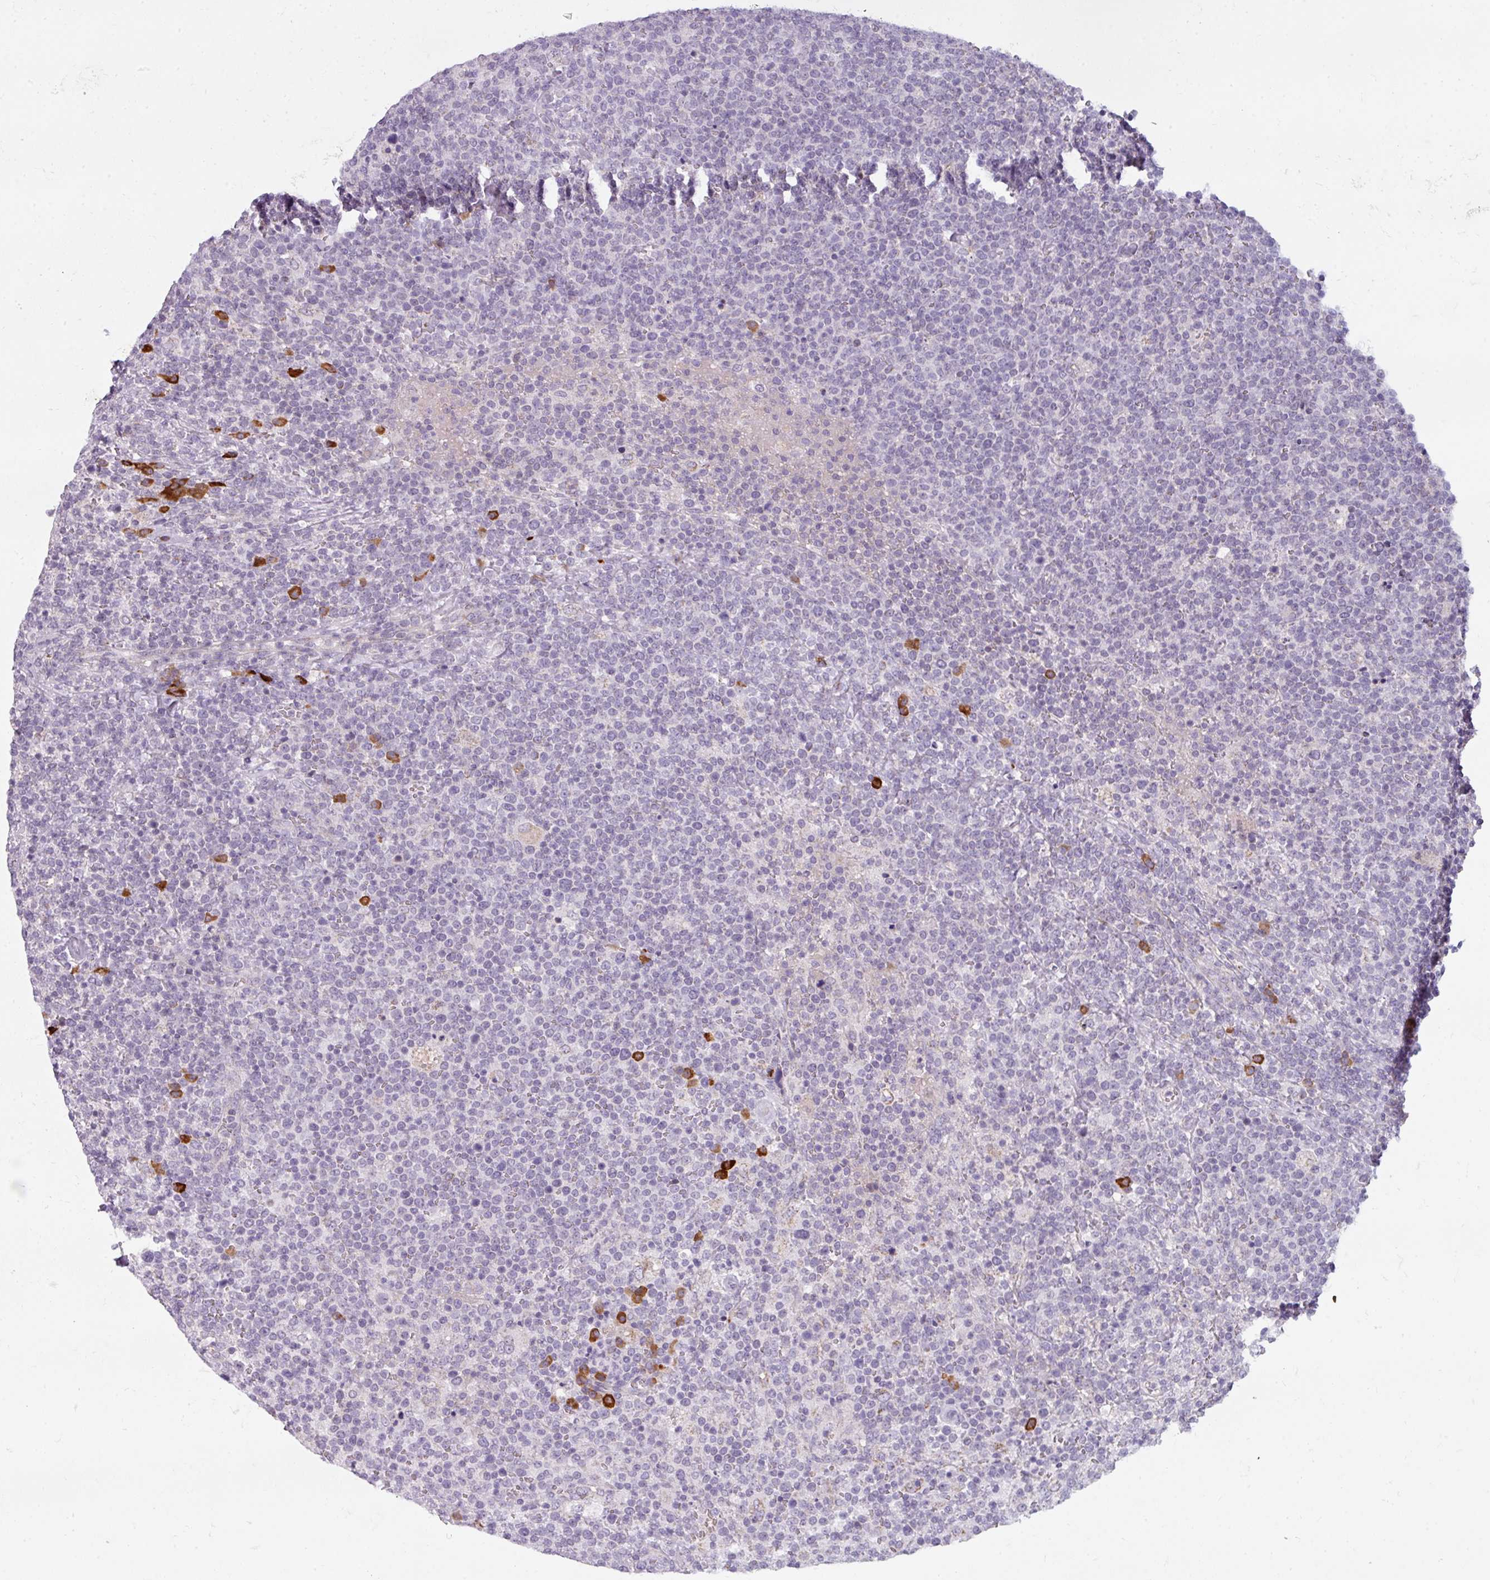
{"staining": {"intensity": "negative", "quantity": "none", "location": "none"}, "tissue": "lymphoma", "cell_type": "Tumor cells", "image_type": "cancer", "snomed": [{"axis": "morphology", "description": "Malignant lymphoma, non-Hodgkin's type, High grade"}, {"axis": "topography", "description": "Lymph node"}], "caption": "Tumor cells show no significant positivity in malignant lymphoma, non-Hodgkin's type (high-grade).", "gene": "C2orf68", "patient": {"sex": "male", "age": 61}}